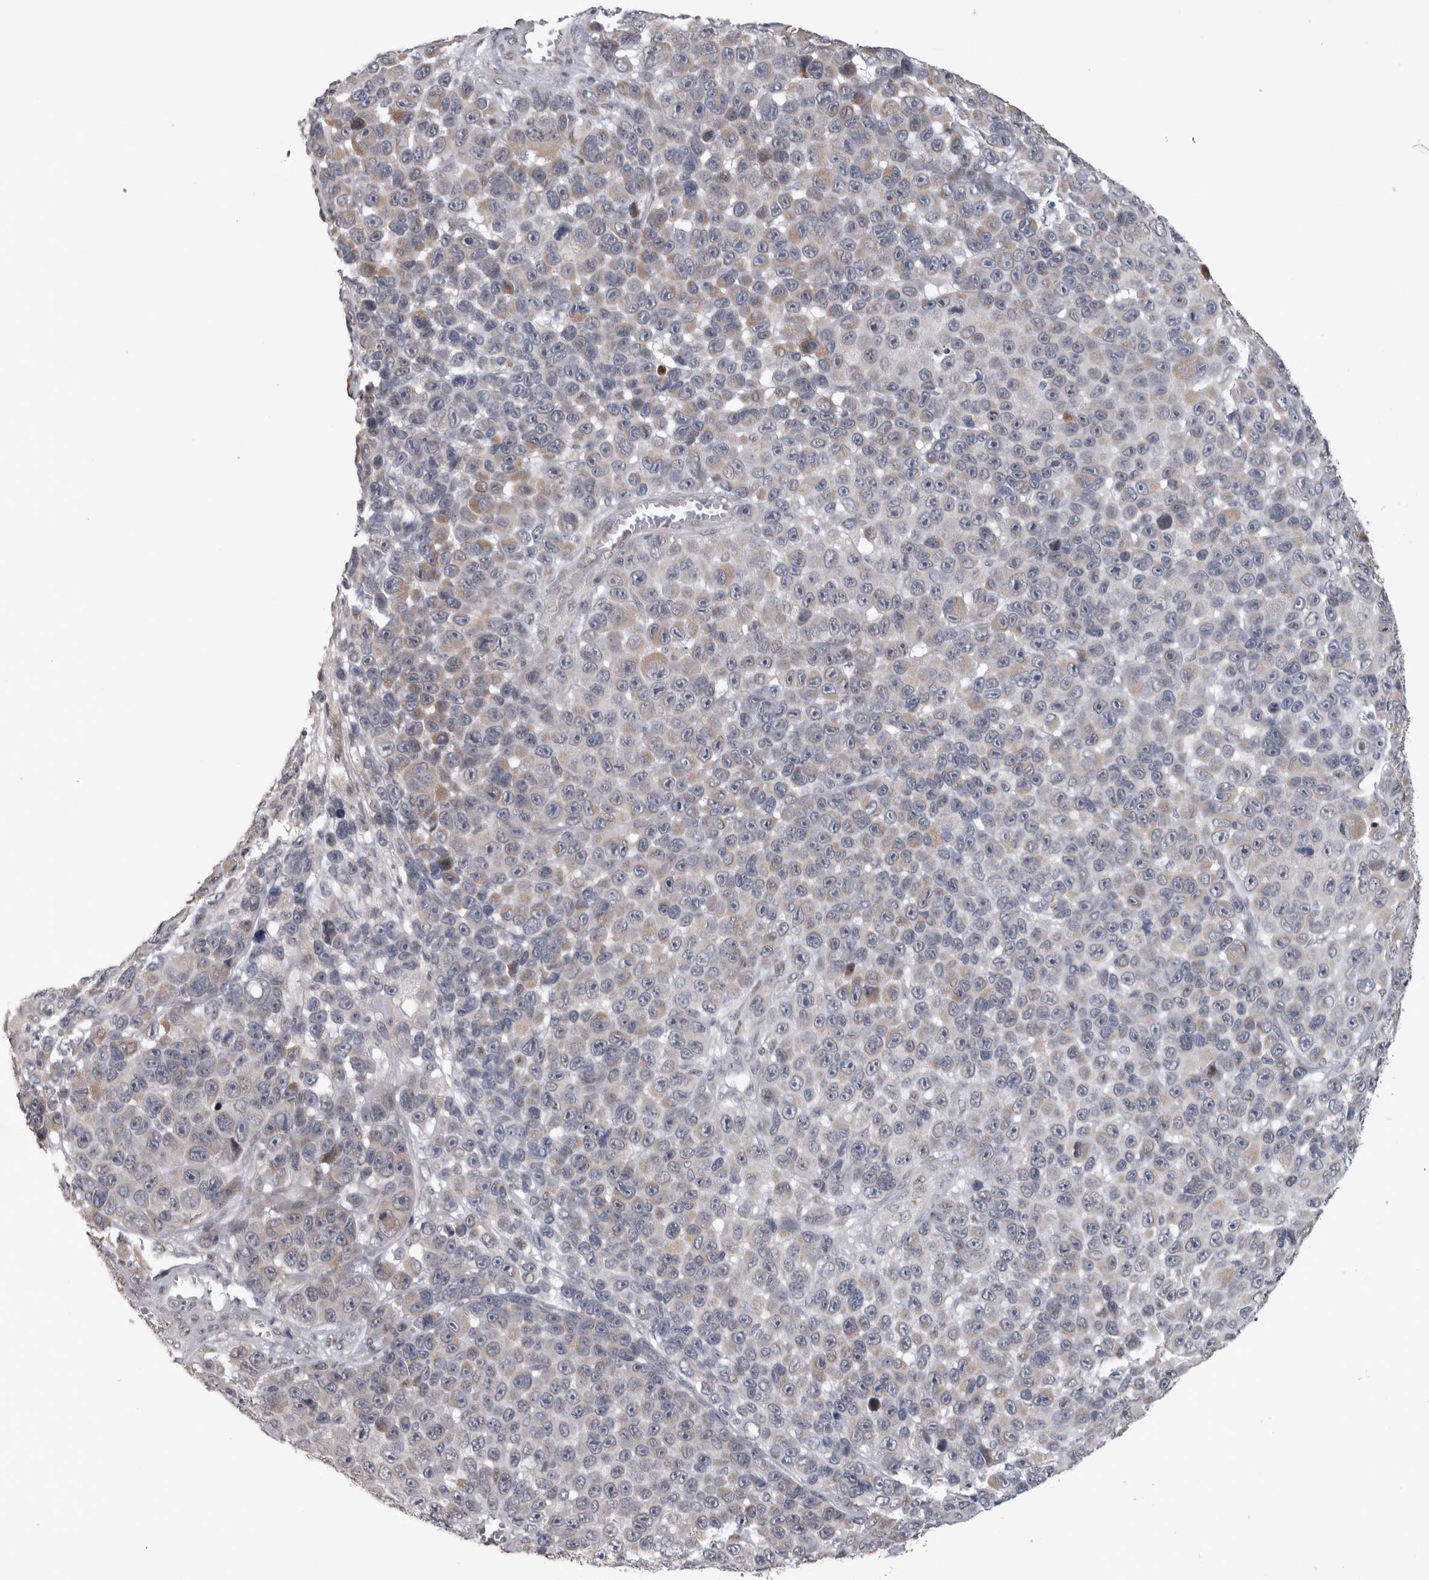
{"staining": {"intensity": "weak", "quantity": "<25%", "location": "cytoplasmic/membranous"}, "tissue": "melanoma", "cell_type": "Tumor cells", "image_type": "cancer", "snomed": [{"axis": "morphology", "description": "Malignant melanoma, NOS"}, {"axis": "topography", "description": "Skin"}], "caption": "Malignant melanoma was stained to show a protein in brown. There is no significant staining in tumor cells.", "gene": "IFI44", "patient": {"sex": "male", "age": 53}}